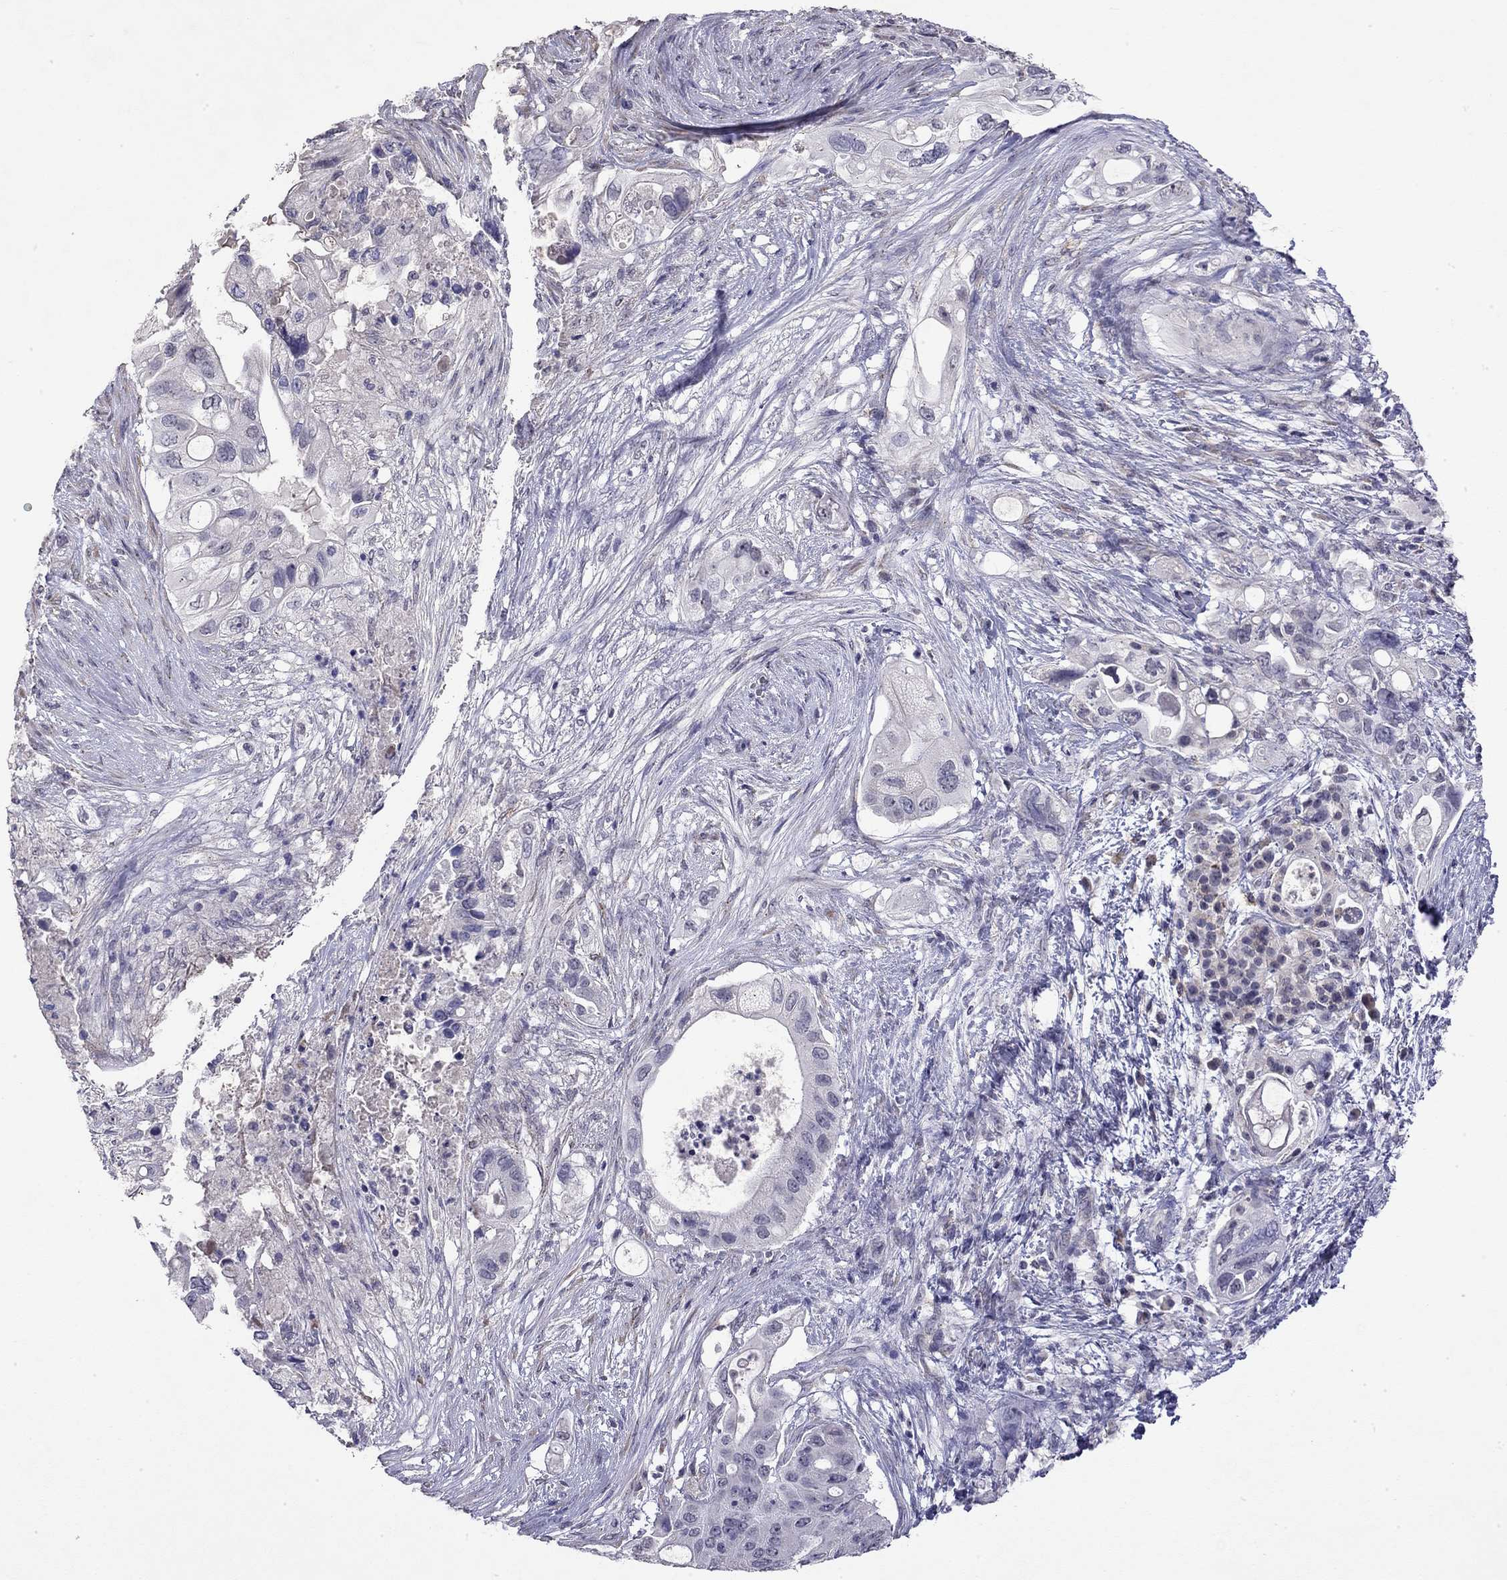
{"staining": {"intensity": "negative", "quantity": "none", "location": "none"}, "tissue": "pancreatic cancer", "cell_type": "Tumor cells", "image_type": "cancer", "snomed": [{"axis": "morphology", "description": "Adenocarcinoma, NOS"}, {"axis": "topography", "description": "Pancreas"}], "caption": "Tumor cells are negative for brown protein staining in pancreatic adenocarcinoma. Brightfield microscopy of immunohistochemistry stained with DAB (3,3'-diaminobenzidine) (brown) and hematoxylin (blue), captured at high magnification.", "gene": "WNK3", "patient": {"sex": "female", "age": 72}}